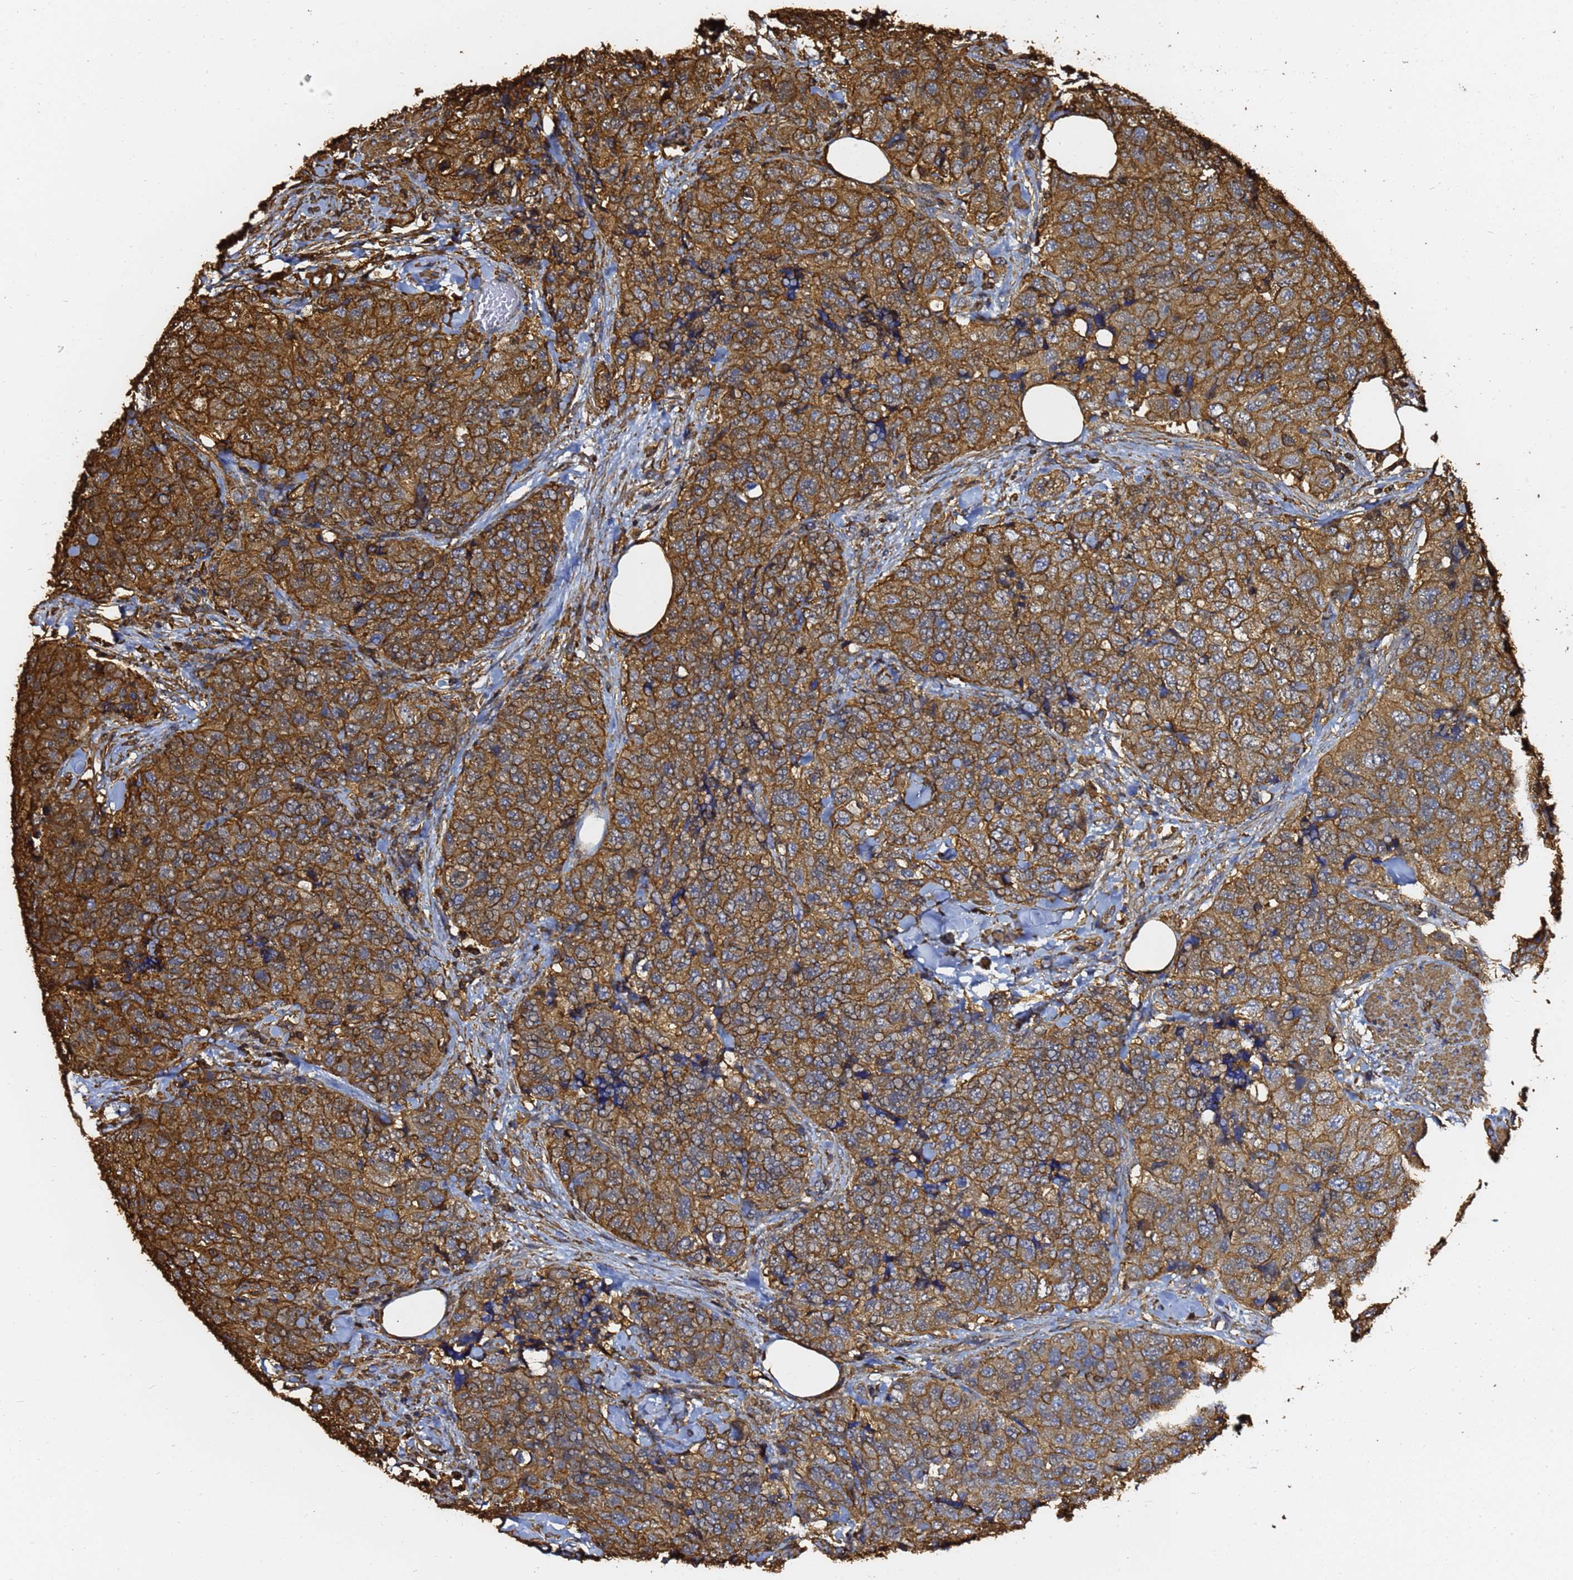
{"staining": {"intensity": "strong", "quantity": ">75%", "location": "cytoplasmic/membranous"}, "tissue": "urothelial cancer", "cell_type": "Tumor cells", "image_type": "cancer", "snomed": [{"axis": "morphology", "description": "Urothelial carcinoma, High grade"}, {"axis": "topography", "description": "Urinary bladder"}], "caption": "Immunohistochemical staining of urothelial cancer reveals high levels of strong cytoplasmic/membranous staining in approximately >75% of tumor cells.", "gene": "ACTB", "patient": {"sex": "female", "age": 78}}